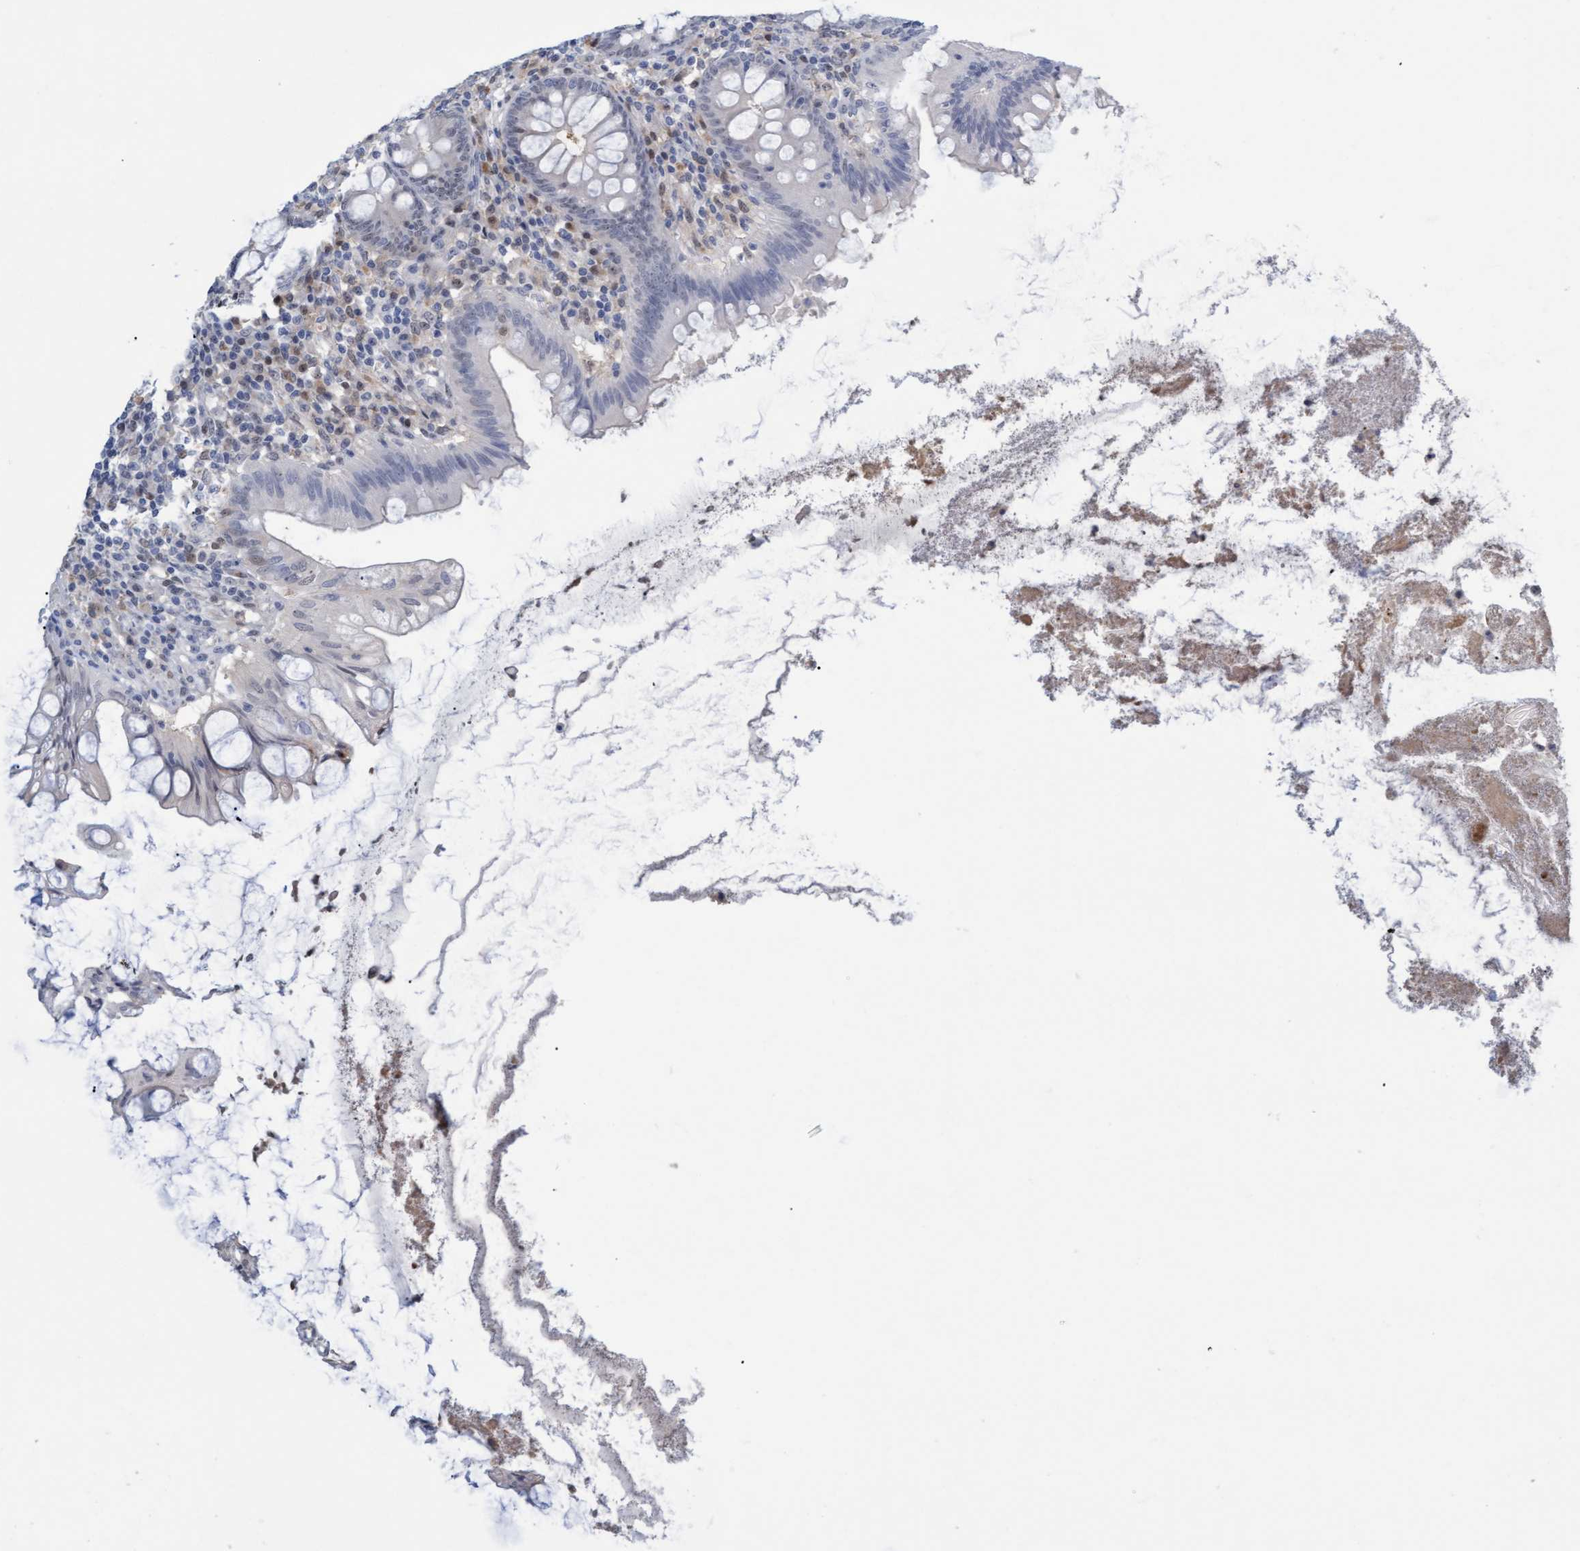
{"staining": {"intensity": "weak", "quantity": "<25%", "location": "nuclear"}, "tissue": "appendix", "cell_type": "Glandular cells", "image_type": "normal", "snomed": [{"axis": "morphology", "description": "Normal tissue, NOS"}, {"axis": "topography", "description": "Appendix"}], "caption": "This image is of benign appendix stained with IHC to label a protein in brown with the nuclei are counter-stained blue. There is no positivity in glandular cells. Nuclei are stained in blue.", "gene": "PINX1", "patient": {"sex": "male", "age": 56}}